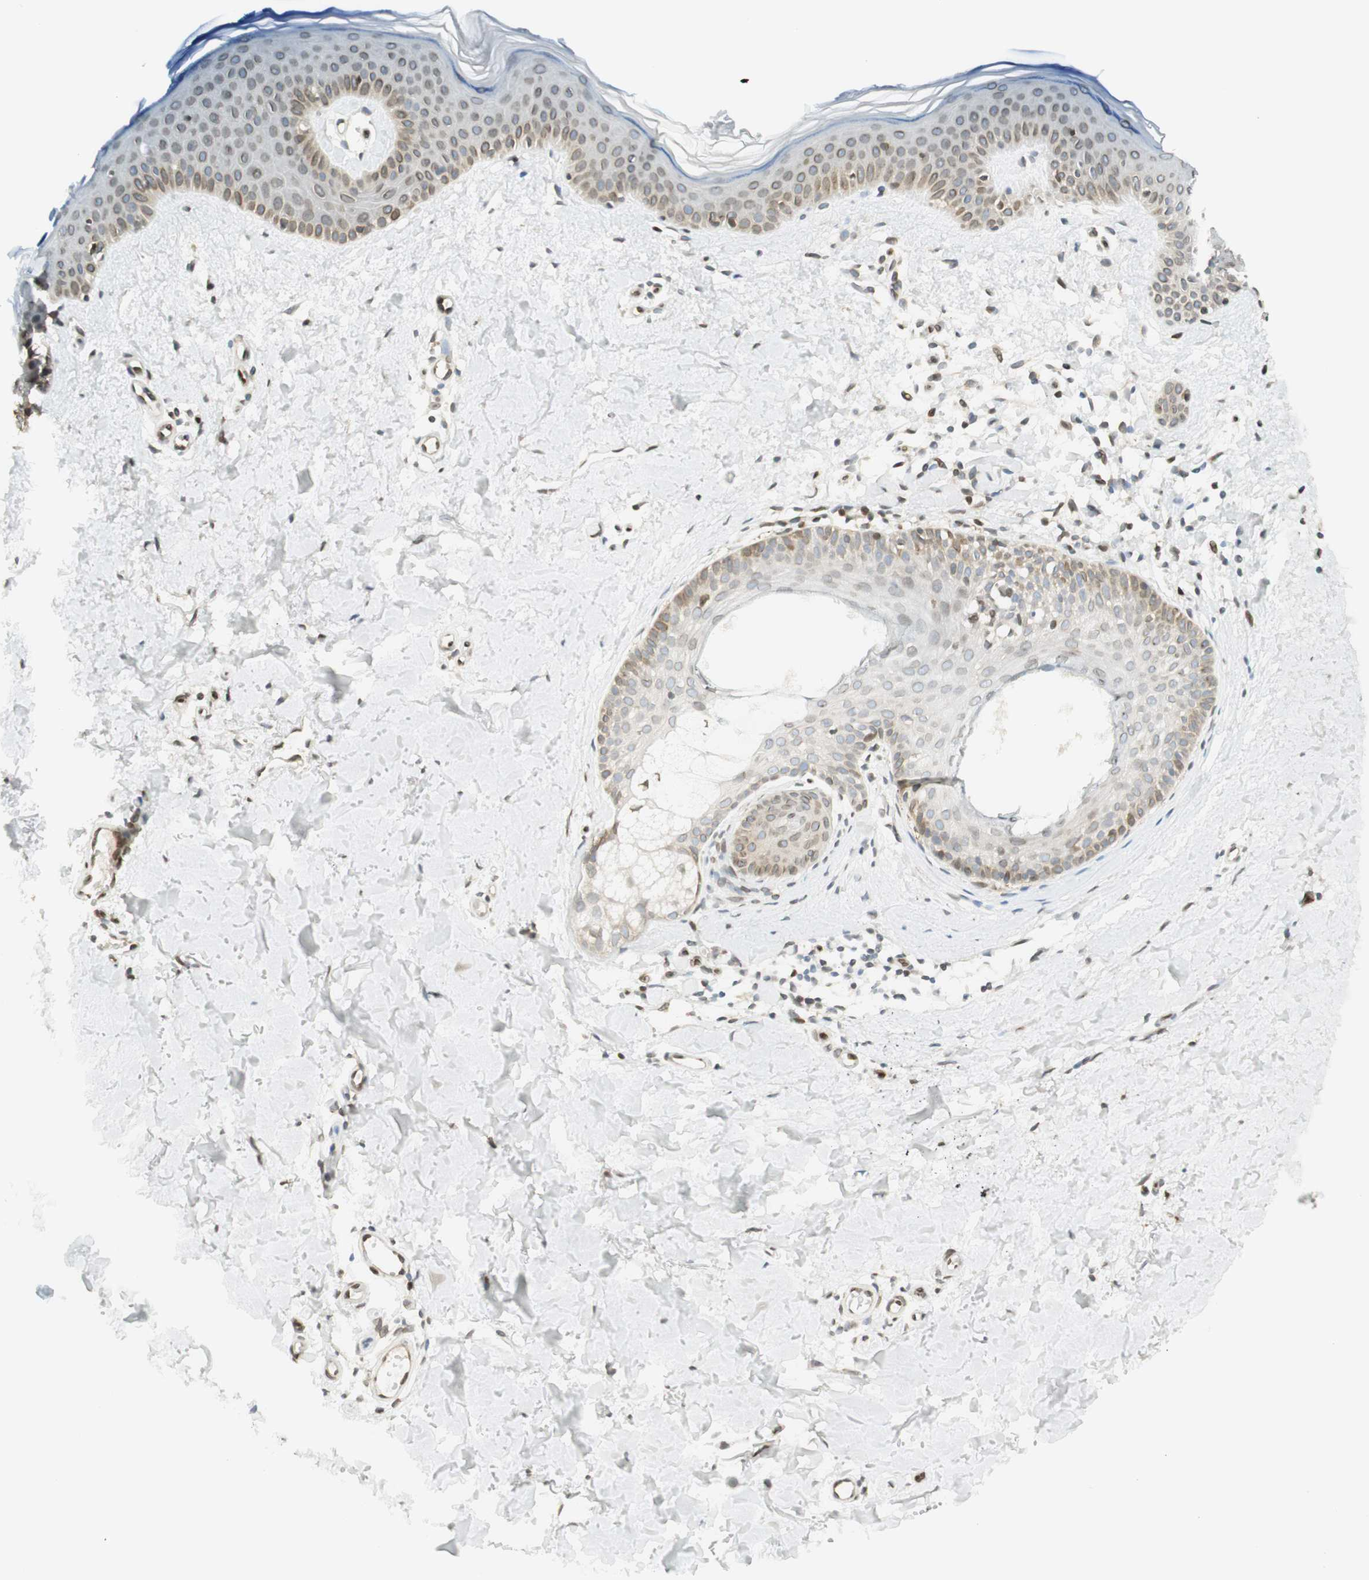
{"staining": {"intensity": "weak", "quantity": ">75%", "location": "nuclear"}, "tissue": "skin", "cell_type": "Fibroblasts", "image_type": "normal", "snomed": [{"axis": "morphology", "description": "Normal tissue, NOS"}, {"axis": "topography", "description": "Skin"}], "caption": "A brown stain labels weak nuclear expression of a protein in fibroblasts of normal human skin.", "gene": "TMEM260", "patient": {"sex": "female", "age": 56}}